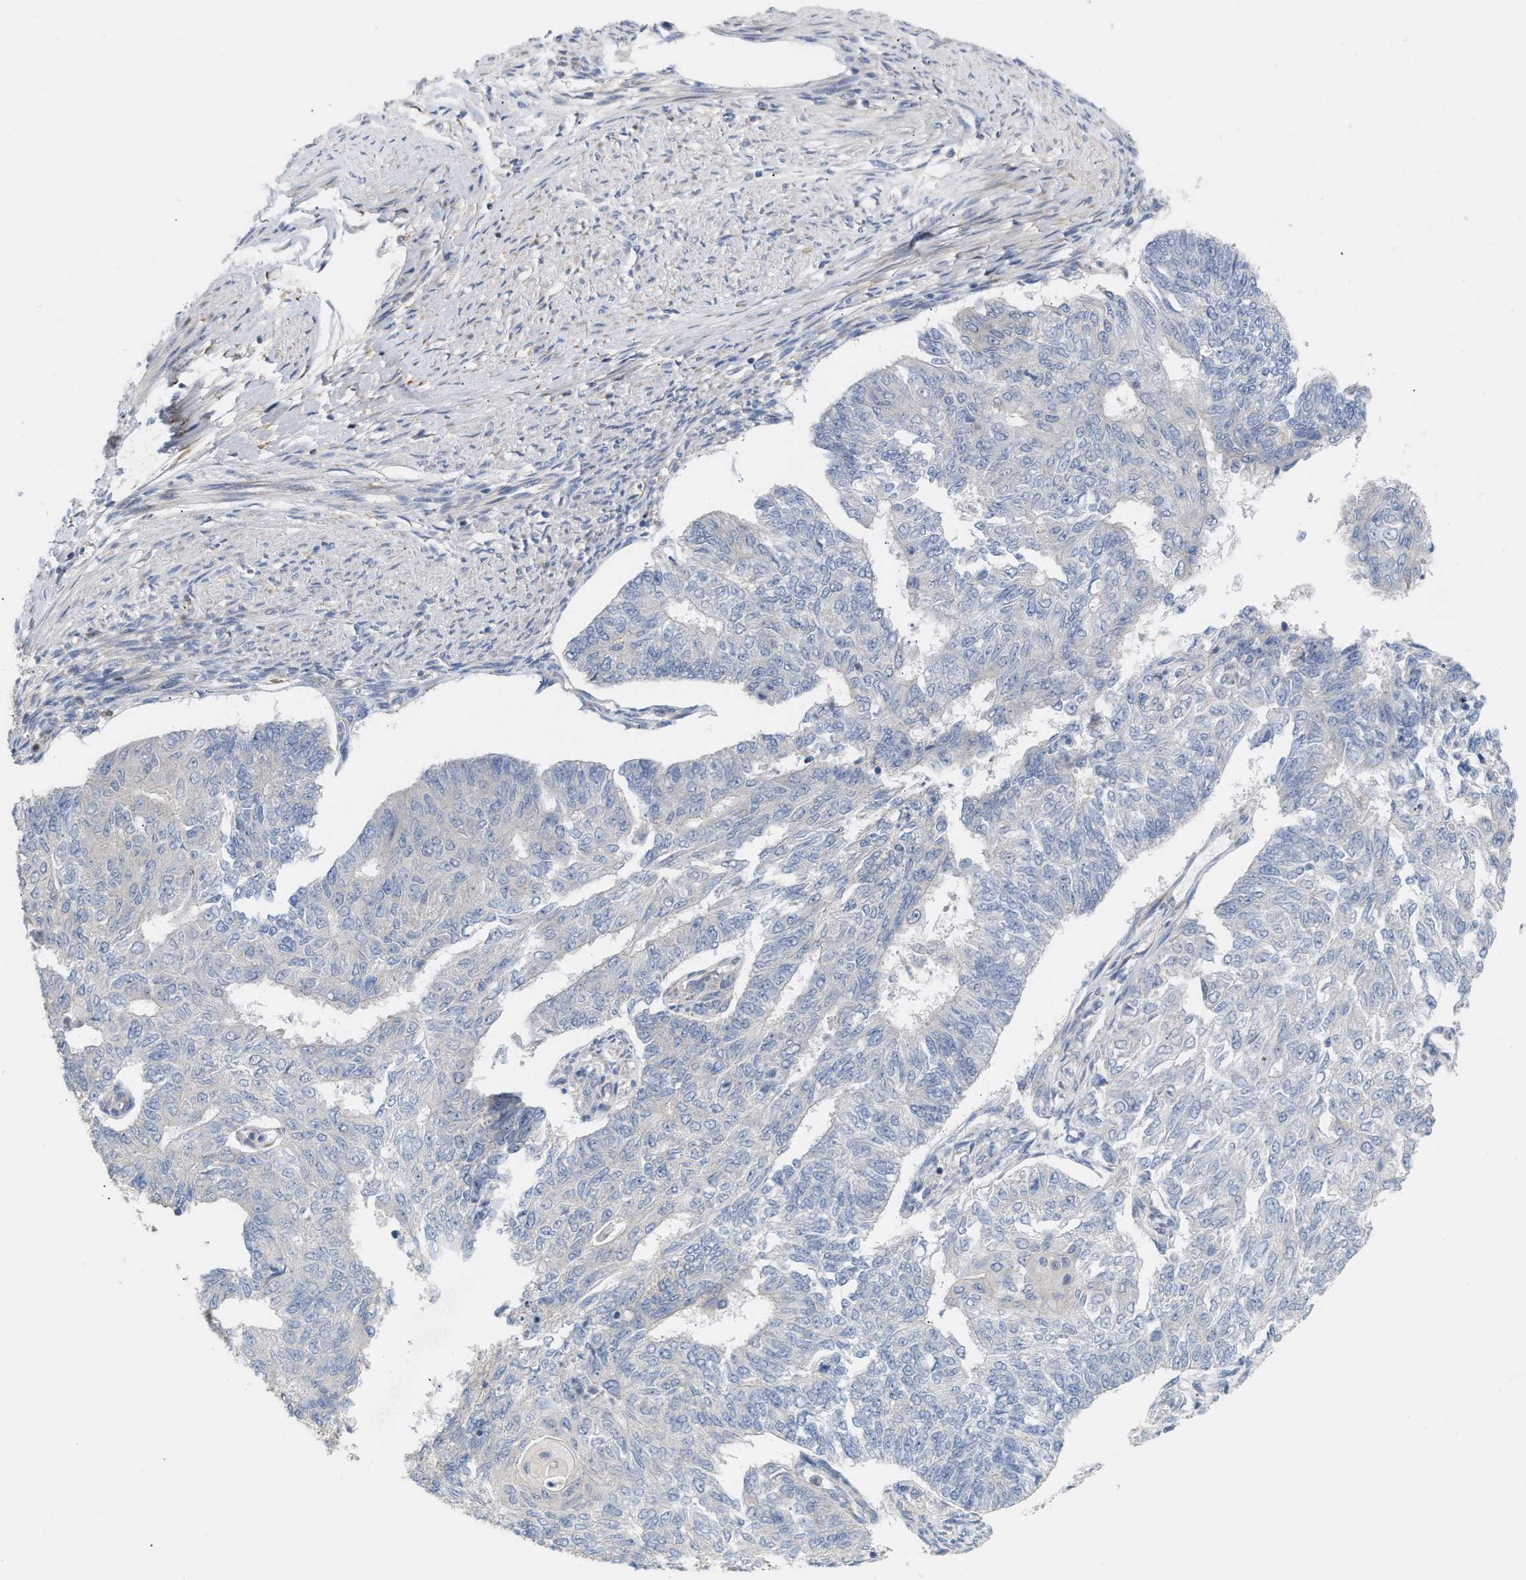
{"staining": {"intensity": "negative", "quantity": "none", "location": "none"}, "tissue": "endometrial cancer", "cell_type": "Tumor cells", "image_type": "cancer", "snomed": [{"axis": "morphology", "description": "Adenocarcinoma, NOS"}, {"axis": "topography", "description": "Endometrium"}], "caption": "Tumor cells show no significant staining in endometrial cancer.", "gene": "DBNL", "patient": {"sex": "female", "age": 32}}